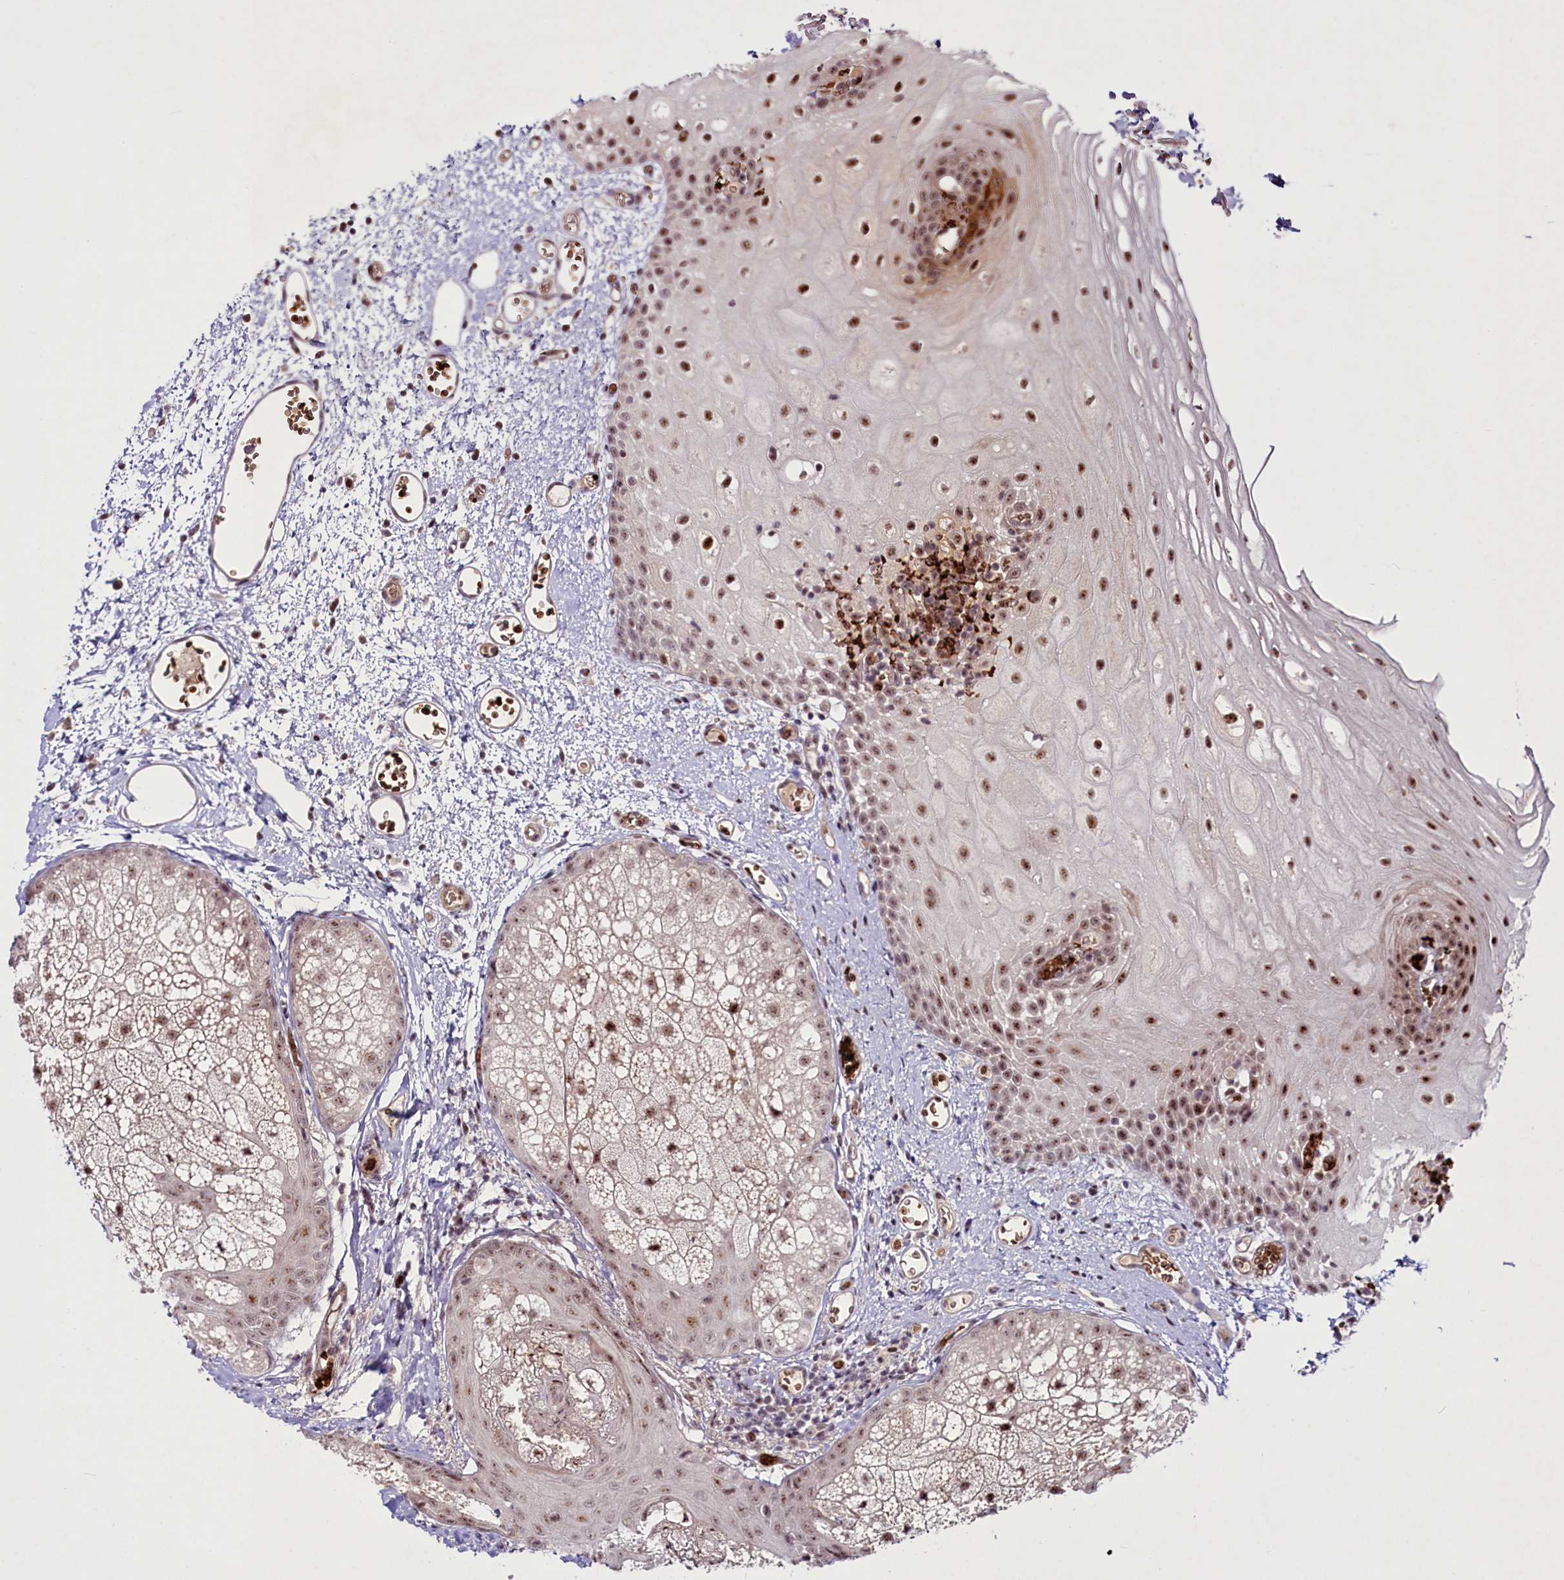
{"staining": {"intensity": "moderate", "quantity": "25%-75%", "location": "nuclear"}, "tissue": "oral mucosa", "cell_type": "Squamous epithelial cells", "image_type": "normal", "snomed": [{"axis": "morphology", "description": "Normal tissue, NOS"}, {"axis": "morphology", "description": "Squamous cell carcinoma, NOS"}, {"axis": "topography", "description": "Oral tissue"}, {"axis": "topography", "description": "Head-Neck"}], "caption": "A high-resolution photomicrograph shows immunohistochemistry staining of normal oral mucosa, which reveals moderate nuclear positivity in about 25%-75% of squamous epithelial cells.", "gene": "SUSD3", "patient": {"sex": "female", "age": 70}}